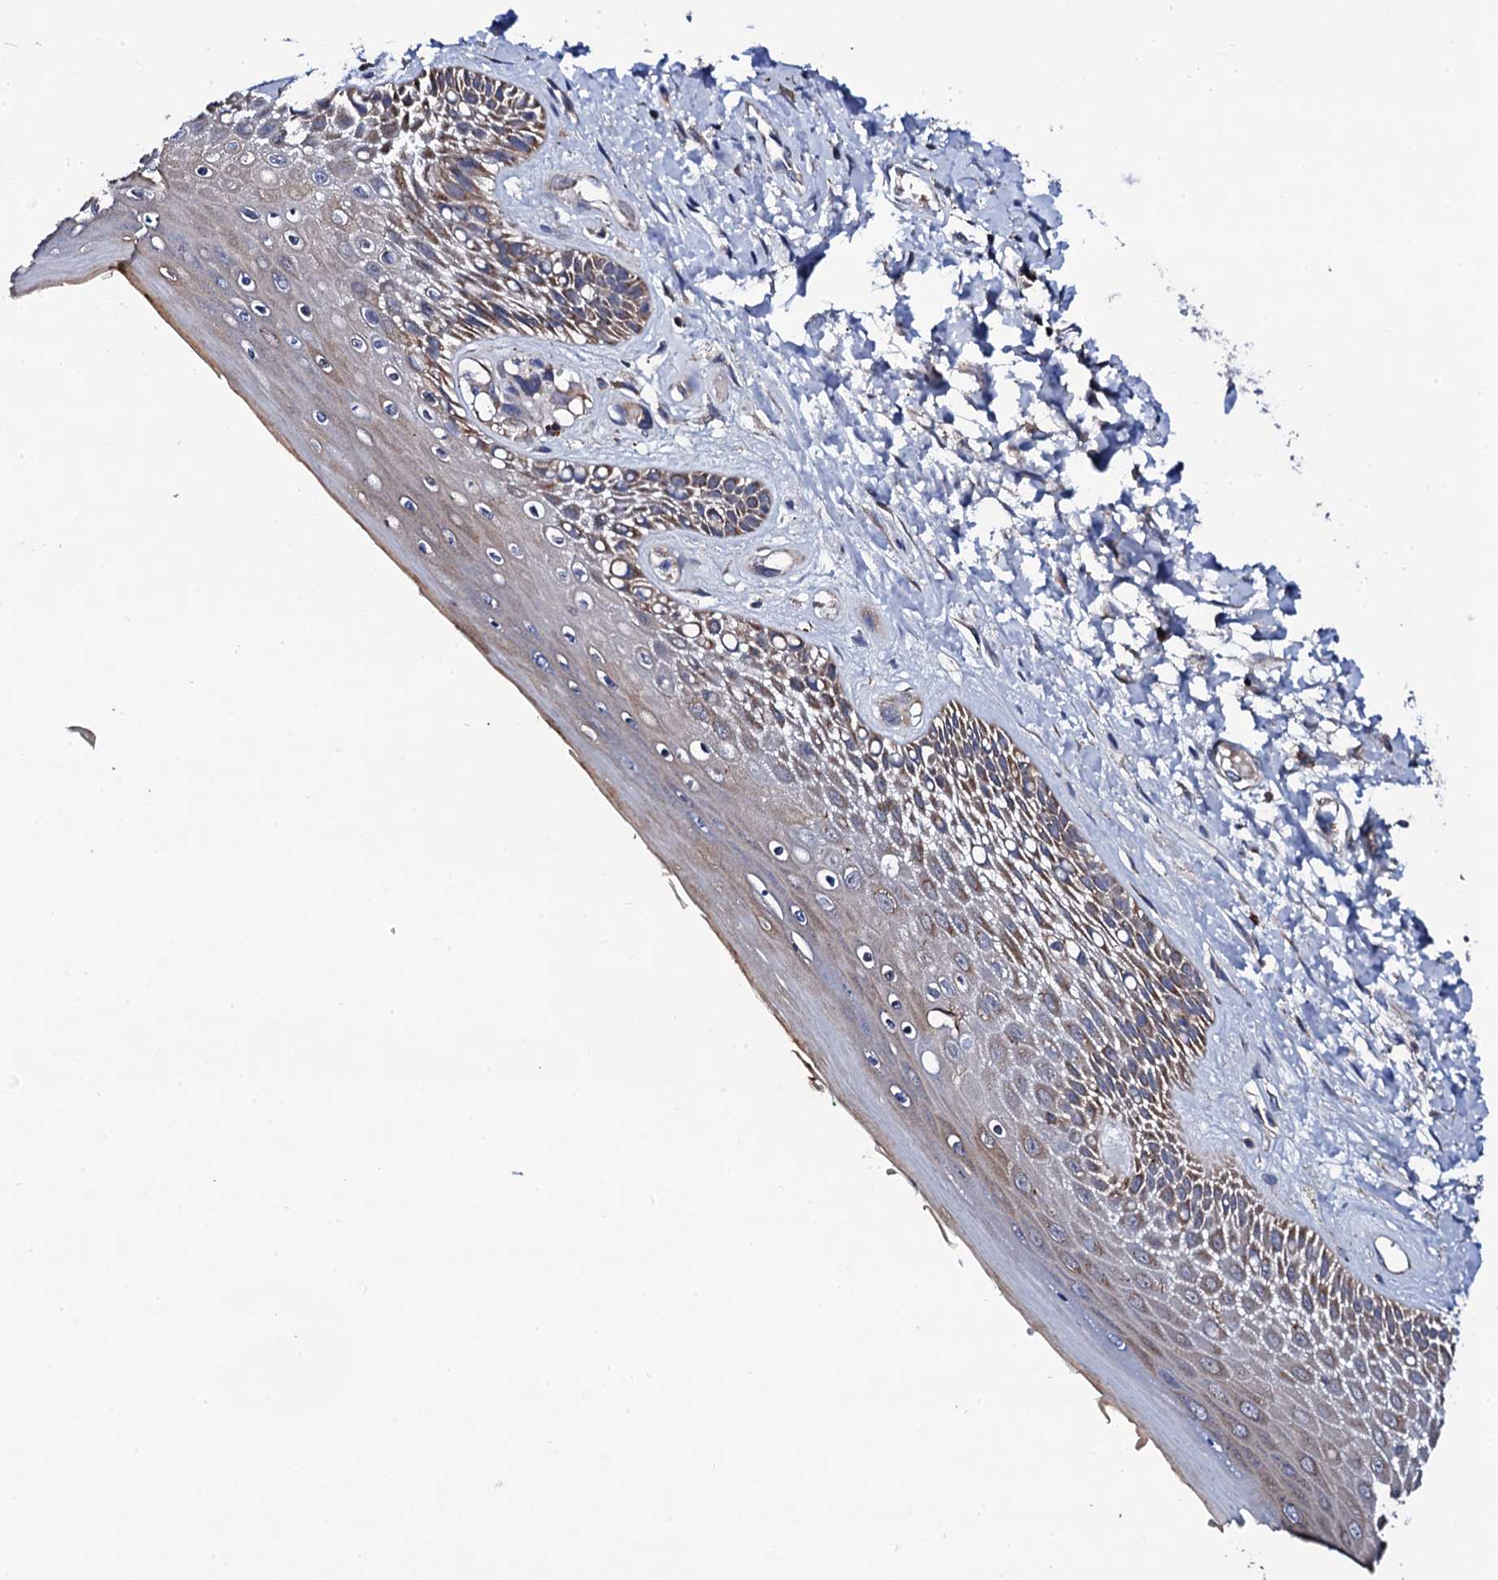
{"staining": {"intensity": "moderate", "quantity": "25%-75%", "location": "cytoplasmic/membranous"}, "tissue": "skin", "cell_type": "Epidermal cells", "image_type": "normal", "snomed": [{"axis": "morphology", "description": "Normal tissue, NOS"}, {"axis": "topography", "description": "Anal"}], "caption": "Immunohistochemistry (IHC) of benign human skin exhibits medium levels of moderate cytoplasmic/membranous staining in approximately 25%-75% of epidermal cells. The staining was performed using DAB (3,3'-diaminobenzidine) to visualize the protein expression in brown, while the nuclei were stained in blue with hematoxylin (Magnification: 20x).", "gene": "COG4", "patient": {"sex": "male", "age": 78}}